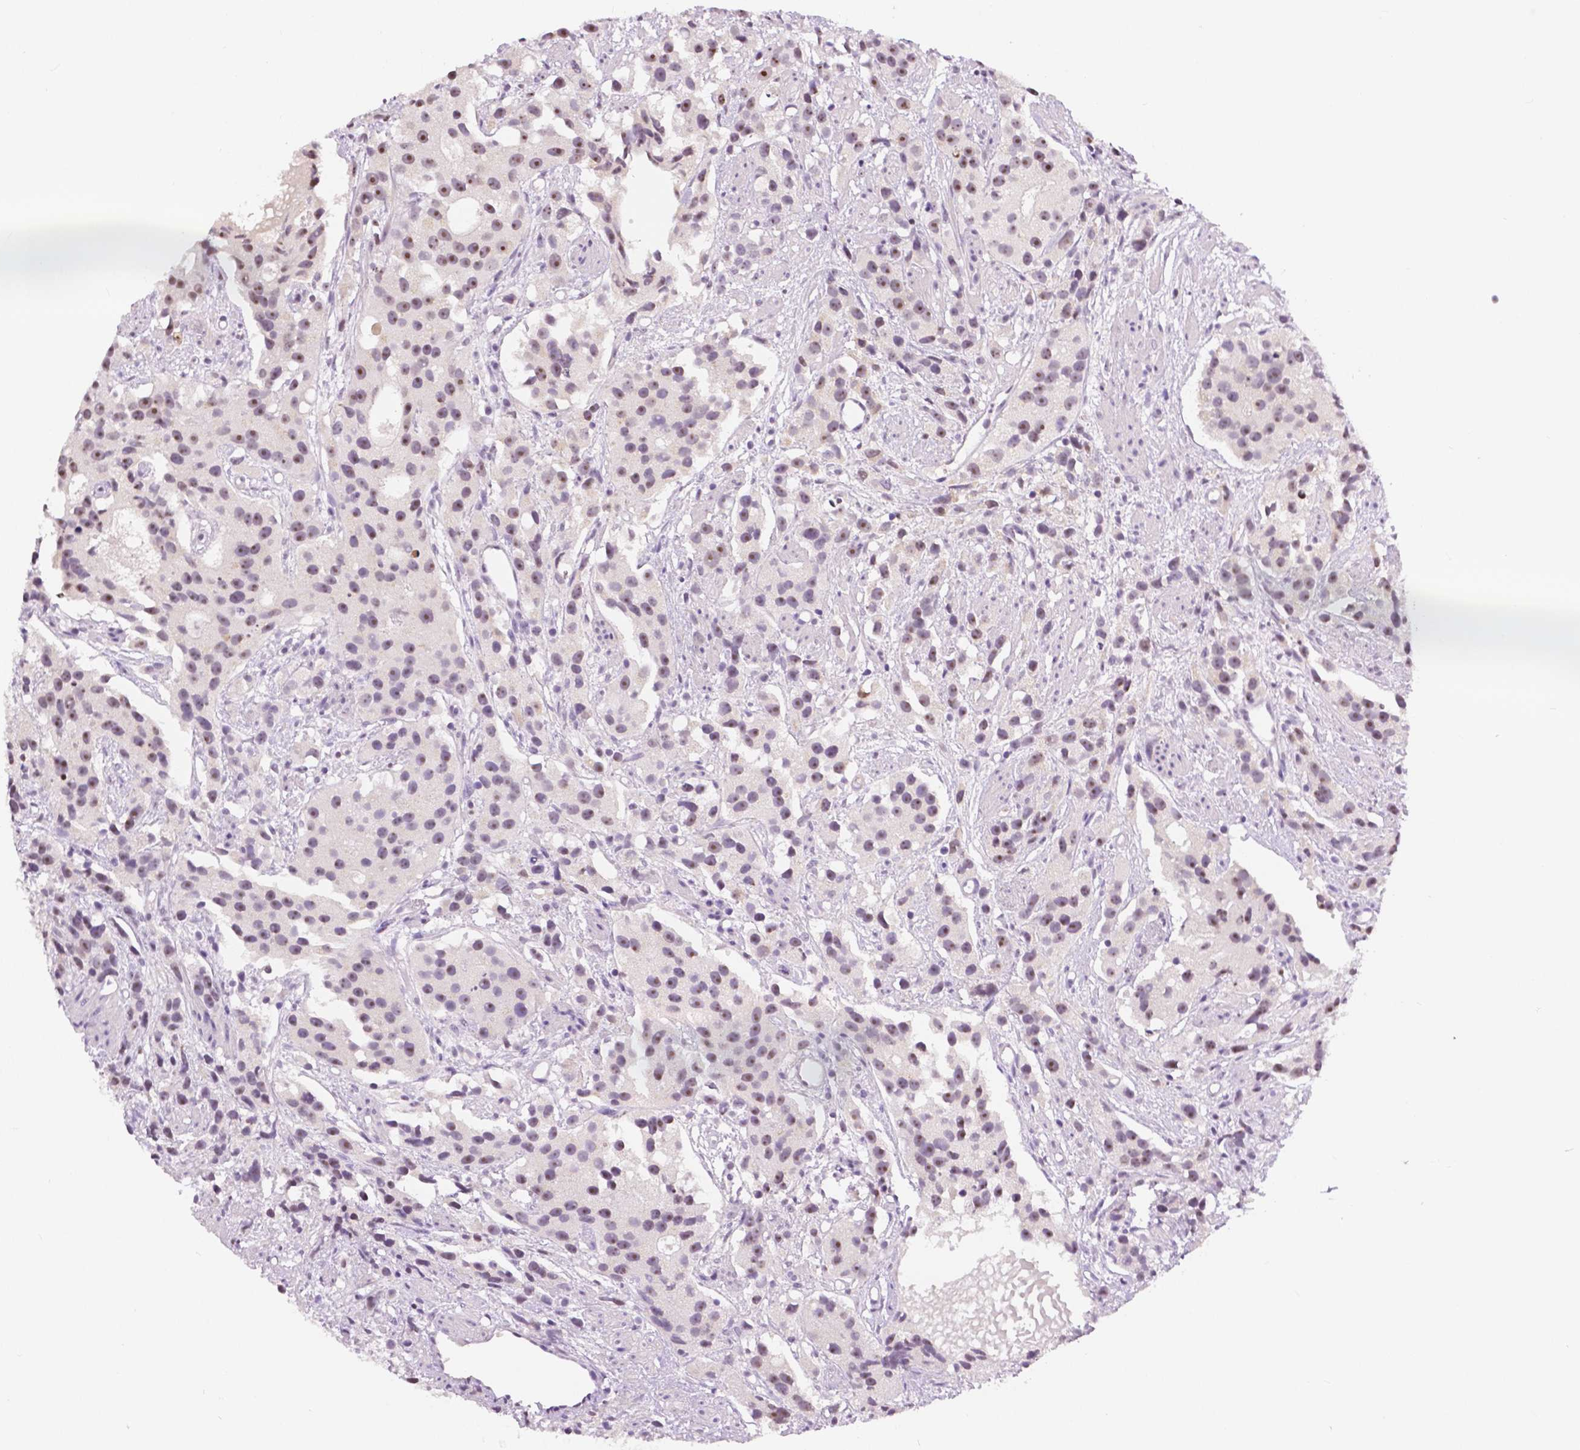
{"staining": {"intensity": "weak", "quantity": "25%-75%", "location": "nuclear"}, "tissue": "prostate cancer", "cell_type": "Tumor cells", "image_type": "cancer", "snomed": [{"axis": "morphology", "description": "Adenocarcinoma, High grade"}, {"axis": "topography", "description": "Prostate"}], "caption": "Protein analysis of prostate adenocarcinoma (high-grade) tissue displays weak nuclear expression in about 25%-75% of tumor cells.", "gene": "NHP2", "patient": {"sex": "male", "age": 68}}